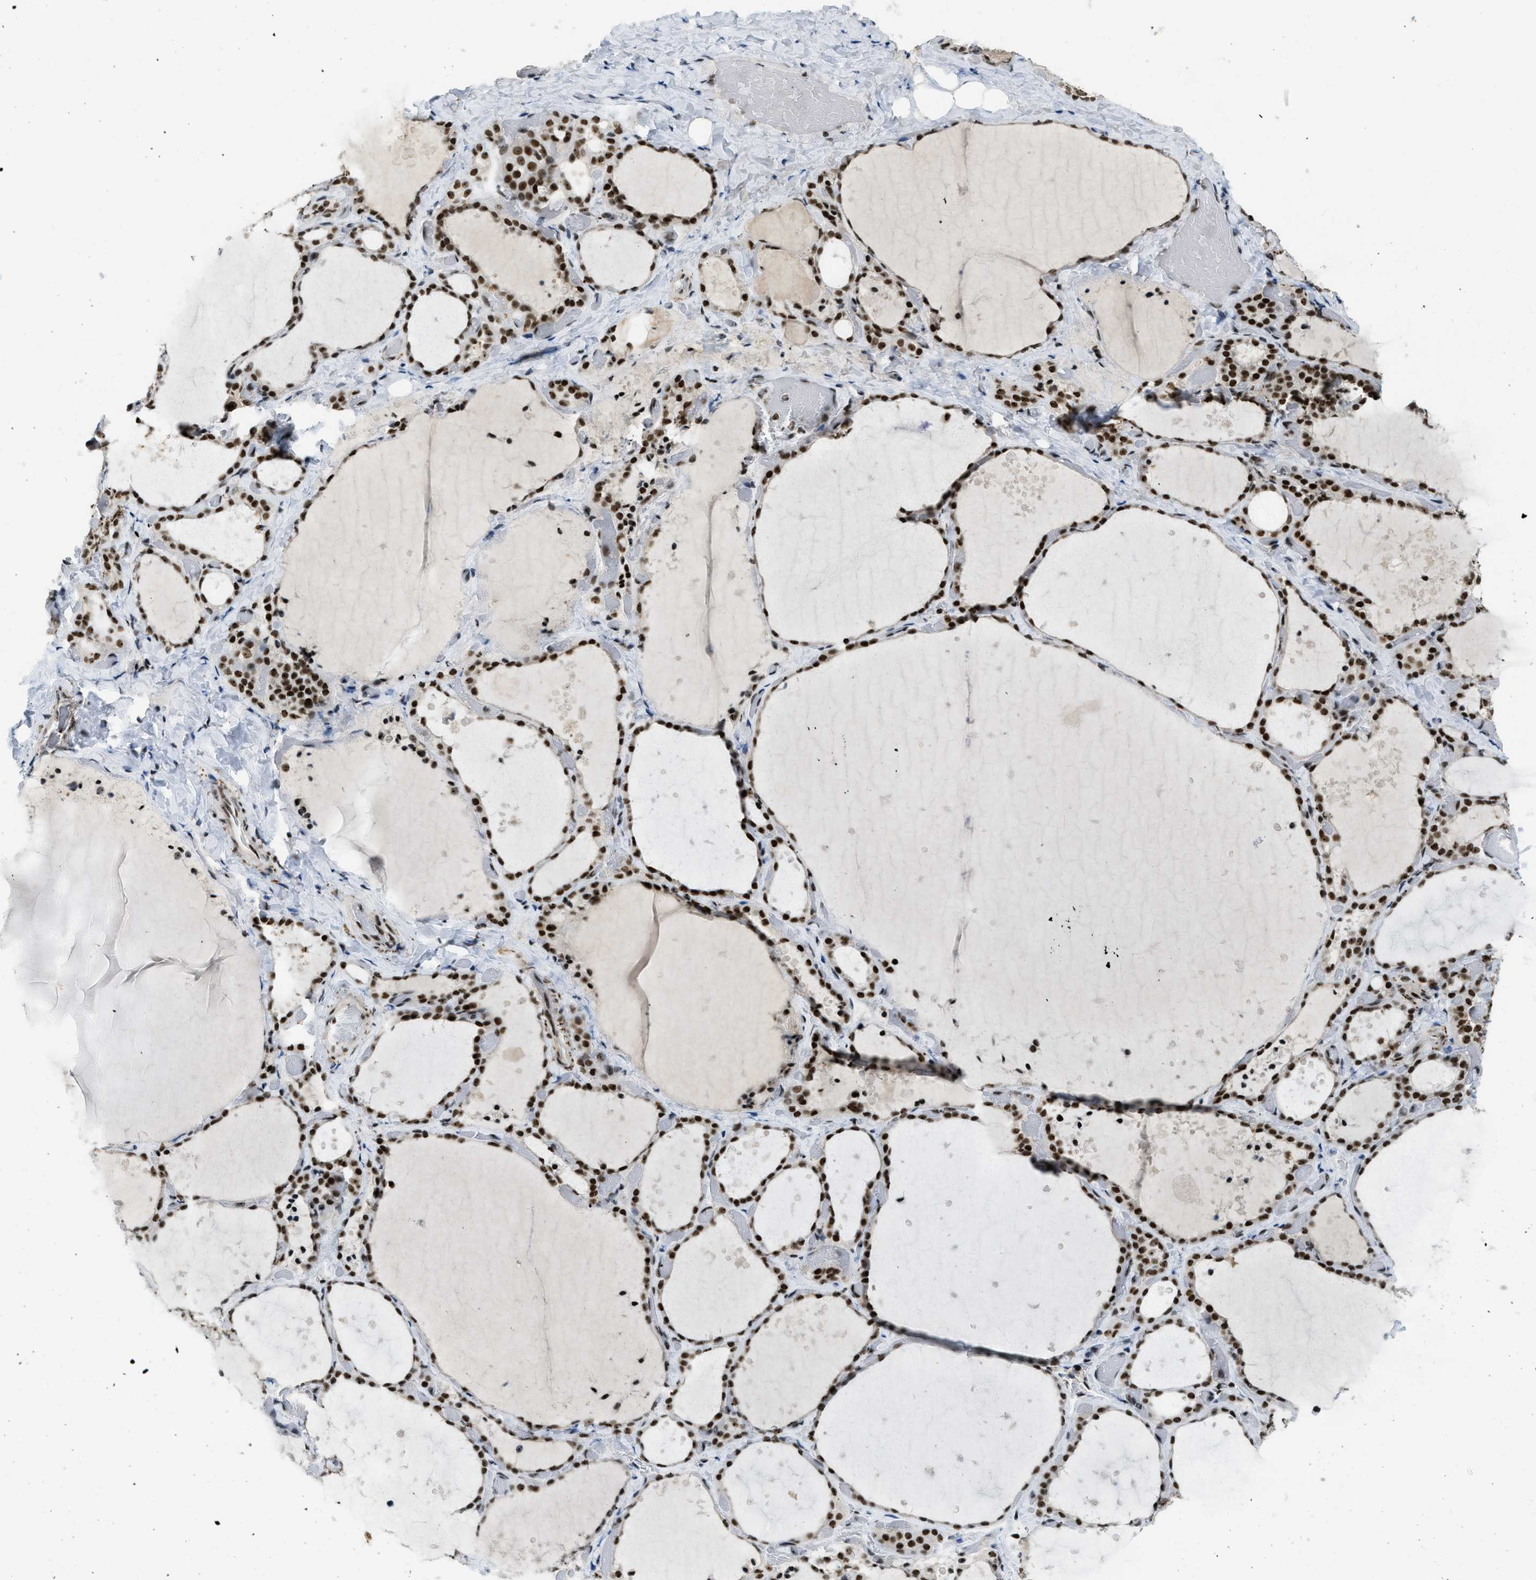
{"staining": {"intensity": "strong", "quantity": ">75%", "location": "nuclear"}, "tissue": "thyroid gland", "cell_type": "Glandular cells", "image_type": "normal", "snomed": [{"axis": "morphology", "description": "Normal tissue, NOS"}, {"axis": "topography", "description": "Thyroid gland"}], "caption": "Thyroid gland stained with DAB (3,3'-diaminobenzidine) immunohistochemistry (IHC) displays high levels of strong nuclear staining in approximately >75% of glandular cells.", "gene": "URB1", "patient": {"sex": "female", "age": 44}}